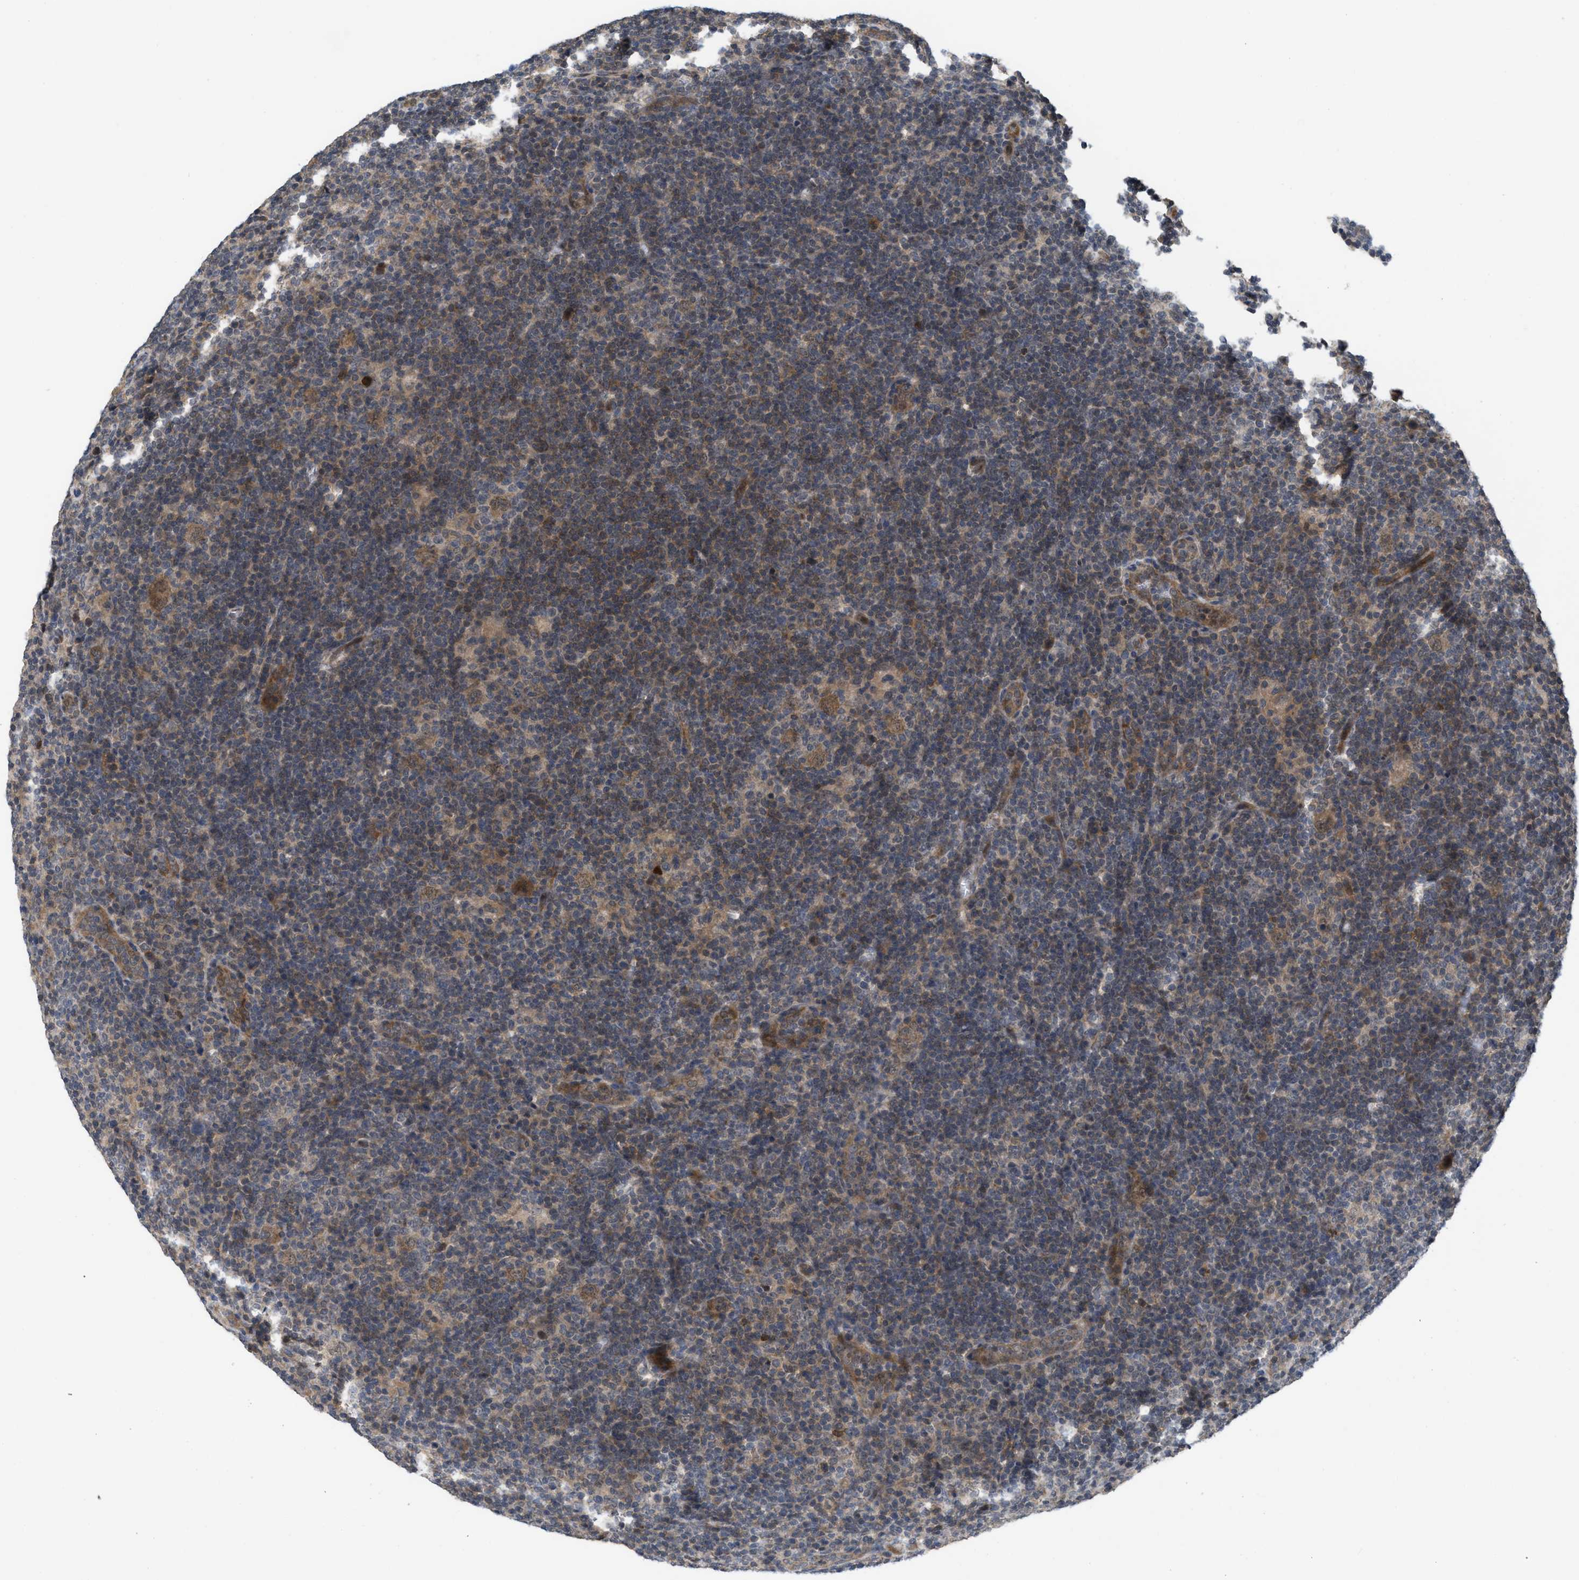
{"staining": {"intensity": "weak", "quantity": "25%-75%", "location": "cytoplasmic/membranous"}, "tissue": "lymphoma", "cell_type": "Tumor cells", "image_type": "cancer", "snomed": [{"axis": "morphology", "description": "Hodgkin's disease, NOS"}, {"axis": "topography", "description": "Lymph node"}], "caption": "Immunohistochemical staining of human Hodgkin's disease demonstrates weak cytoplasmic/membranous protein positivity in approximately 25%-75% of tumor cells.", "gene": "LDAF1", "patient": {"sex": "female", "age": 57}}